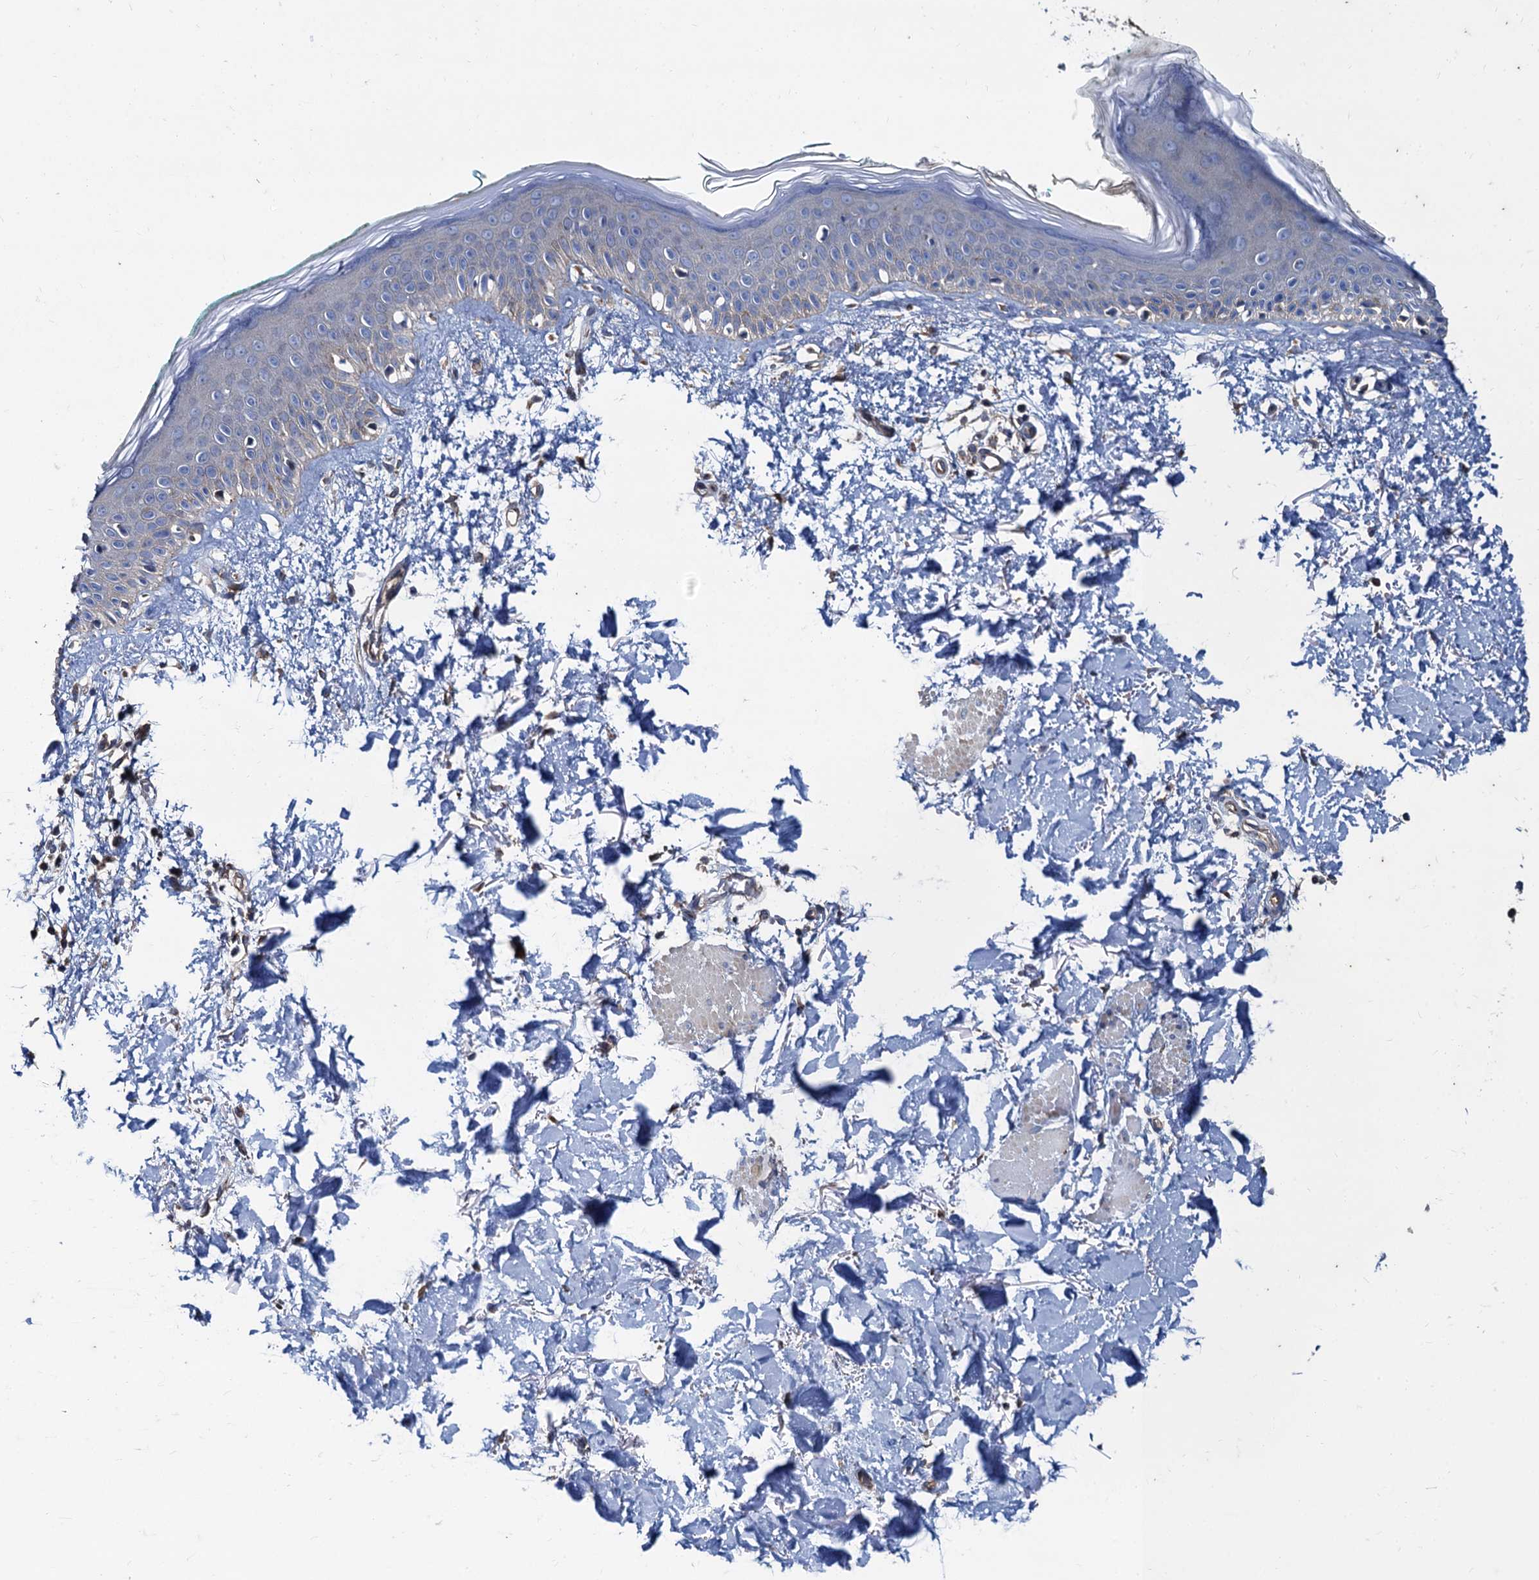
{"staining": {"intensity": "weak", "quantity": ">75%", "location": "cytoplasmic/membranous"}, "tissue": "skin", "cell_type": "Fibroblasts", "image_type": "normal", "snomed": [{"axis": "morphology", "description": "Normal tissue, NOS"}, {"axis": "topography", "description": "Skin"}], "caption": "This micrograph demonstrates unremarkable skin stained with immunohistochemistry (IHC) to label a protein in brown. The cytoplasmic/membranous of fibroblasts show weak positivity for the protein. Nuclei are counter-stained blue.", "gene": "NGRN", "patient": {"sex": "male", "age": 62}}